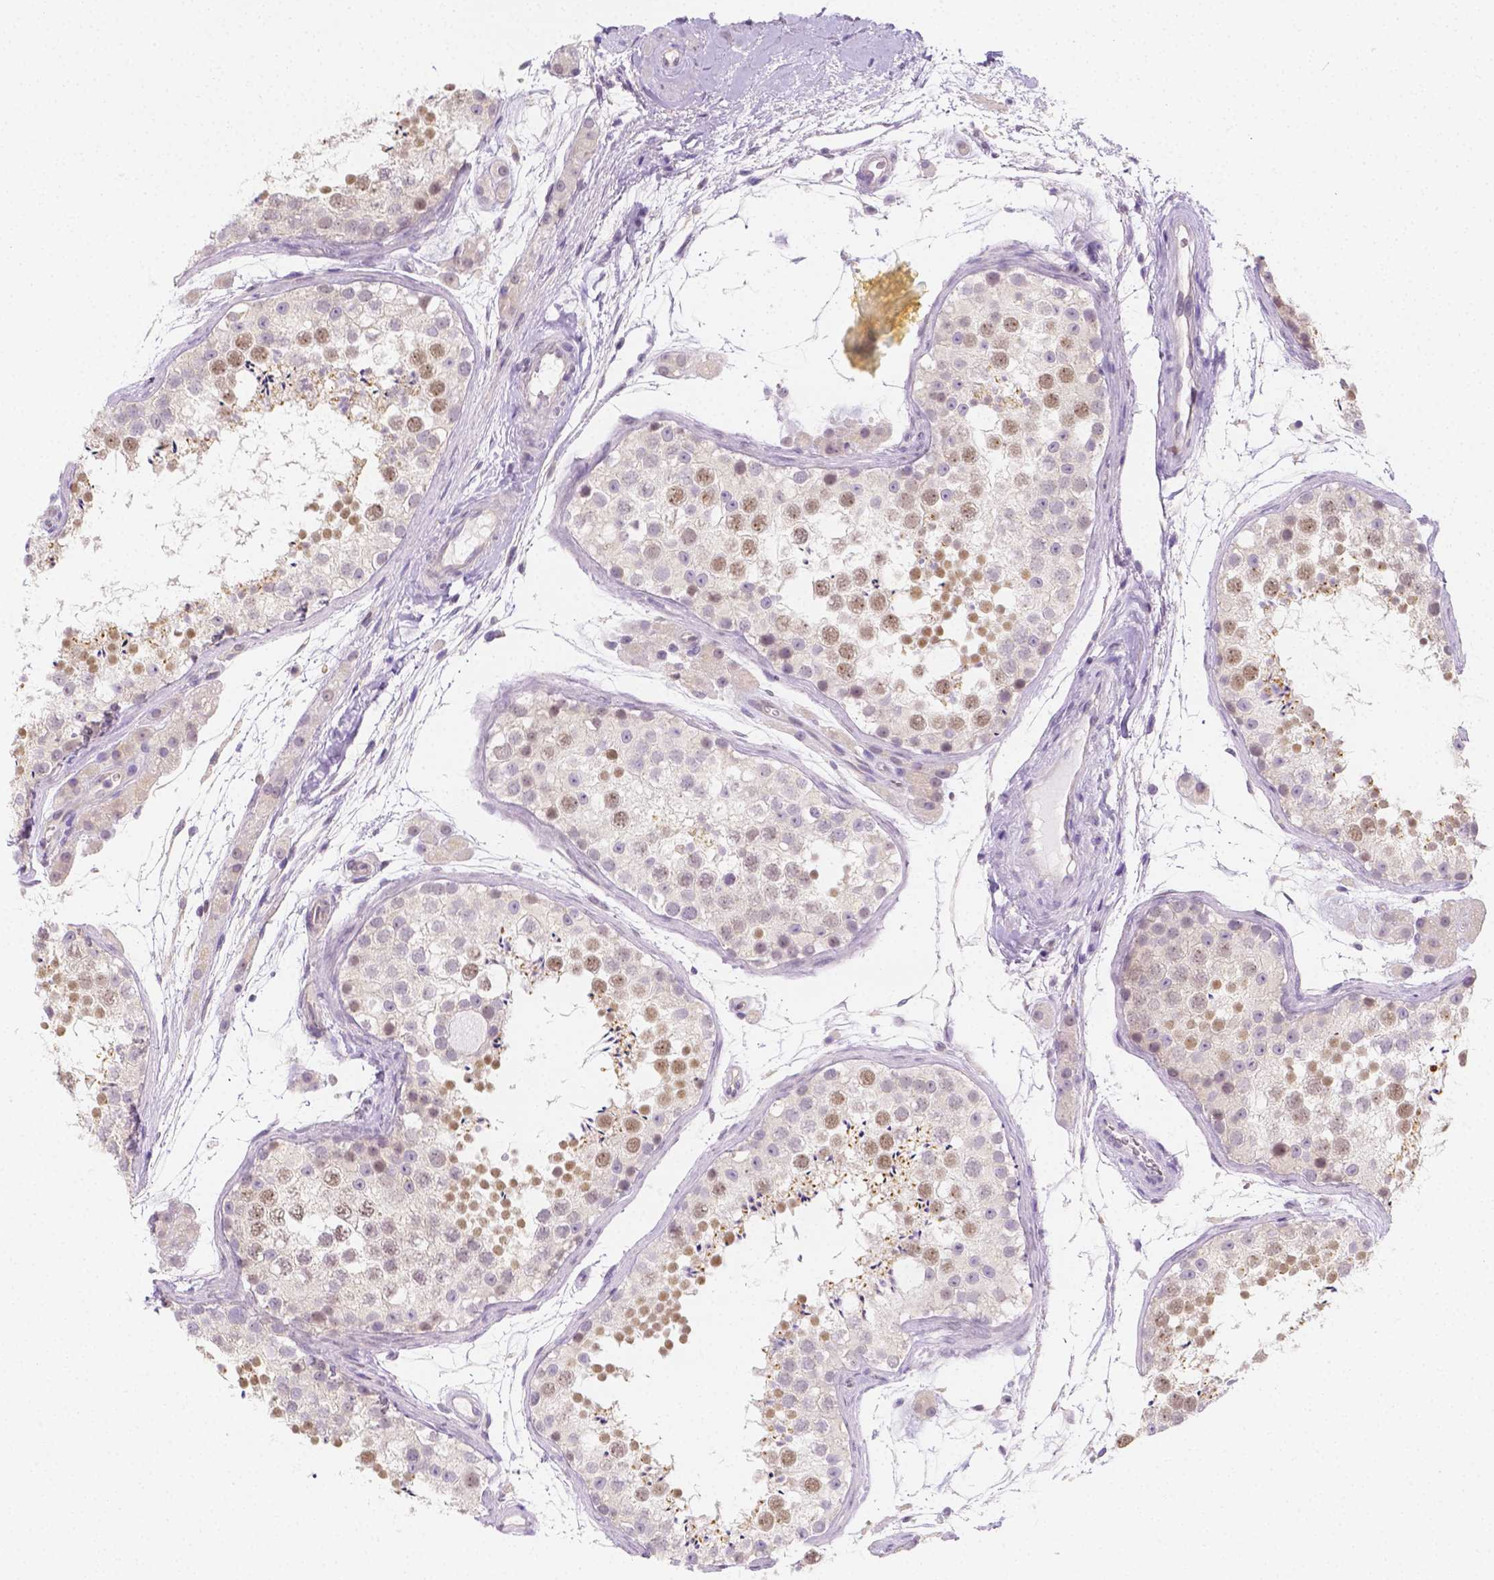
{"staining": {"intensity": "weak", "quantity": "25%-75%", "location": "nuclear"}, "tissue": "testis", "cell_type": "Cells in seminiferous ducts", "image_type": "normal", "snomed": [{"axis": "morphology", "description": "Normal tissue, NOS"}, {"axis": "topography", "description": "Testis"}], "caption": "Protein staining of unremarkable testis exhibits weak nuclear positivity in approximately 25%-75% of cells in seminiferous ducts. (DAB = brown stain, brightfield microscopy at high magnification).", "gene": "SGTB", "patient": {"sex": "male", "age": 41}}